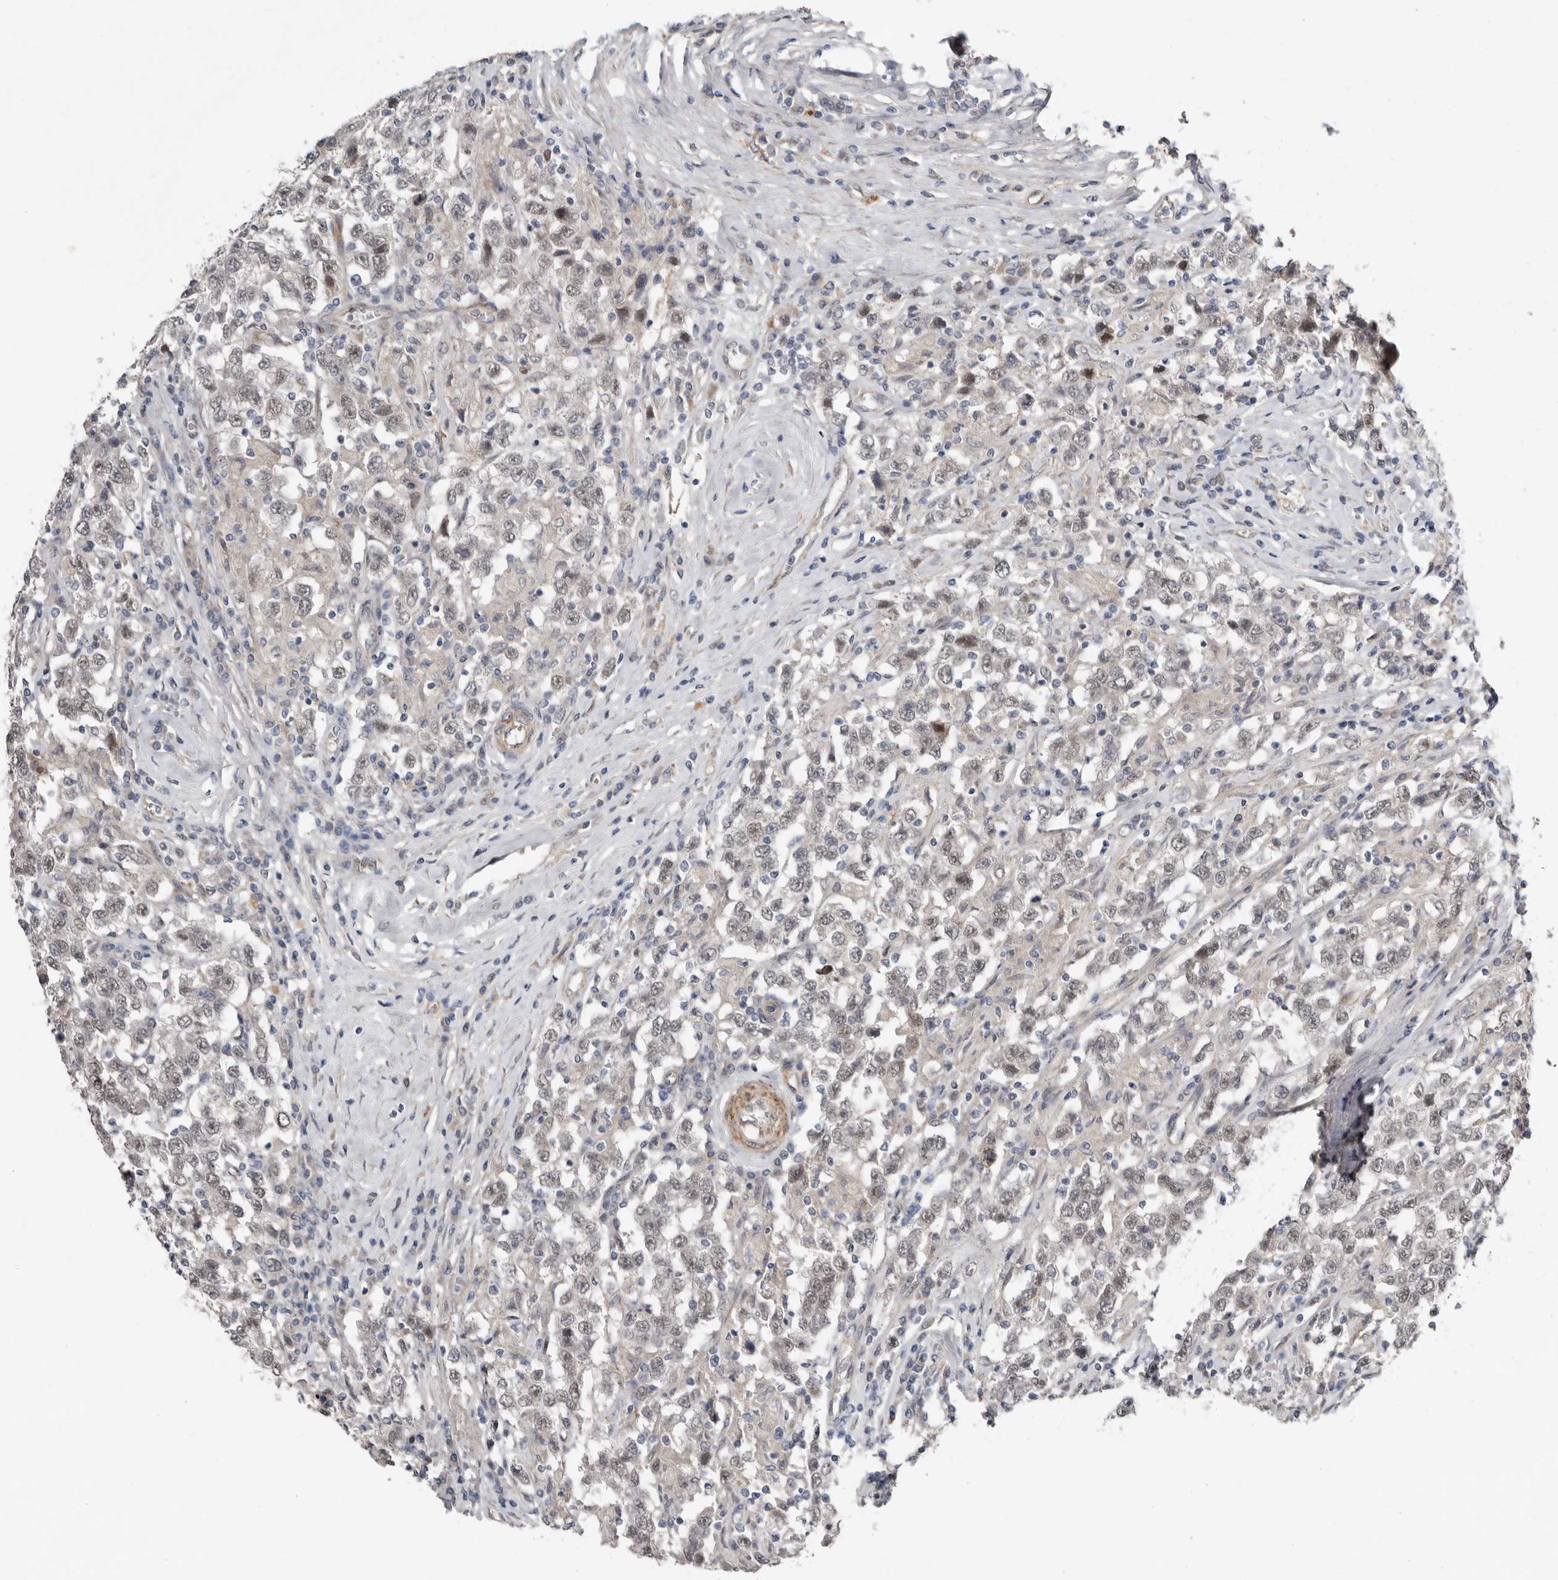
{"staining": {"intensity": "weak", "quantity": ">75%", "location": "nuclear"}, "tissue": "testis cancer", "cell_type": "Tumor cells", "image_type": "cancer", "snomed": [{"axis": "morphology", "description": "Seminoma, NOS"}, {"axis": "topography", "description": "Testis"}], "caption": "IHC image of neoplastic tissue: testis seminoma stained using immunohistochemistry (IHC) reveals low levels of weak protein expression localized specifically in the nuclear of tumor cells, appearing as a nuclear brown color.", "gene": "RANBP17", "patient": {"sex": "male", "age": 41}}